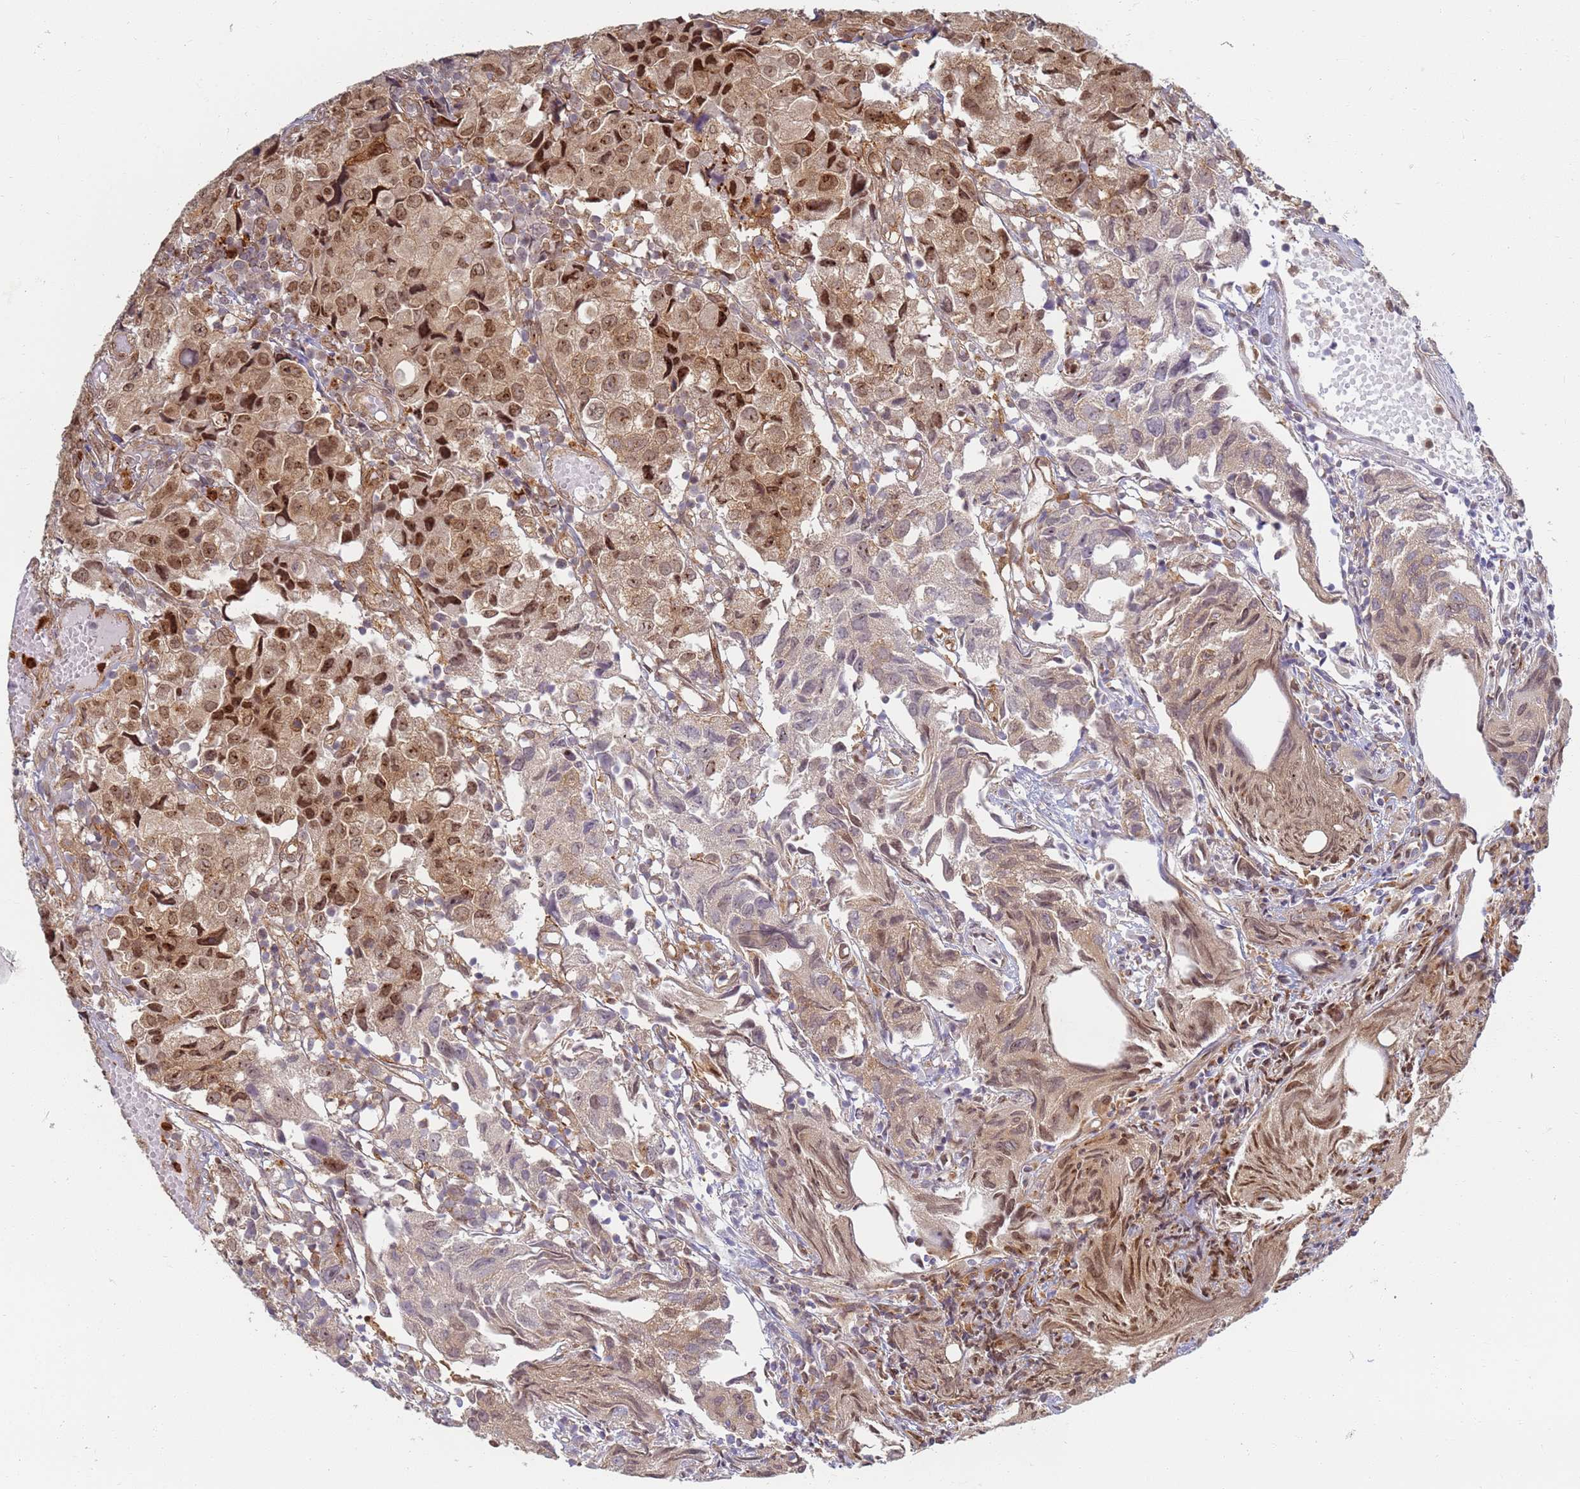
{"staining": {"intensity": "moderate", "quantity": ">75%", "location": "nuclear"}, "tissue": "urothelial cancer", "cell_type": "Tumor cells", "image_type": "cancer", "snomed": [{"axis": "morphology", "description": "Urothelial carcinoma, High grade"}, {"axis": "topography", "description": "Urinary bladder"}], "caption": "Urothelial cancer stained with a protein marker reveals moderate staining in tumor cells.", "gene": "CEP170", "patient": {"sex": "female", "age": 75}}